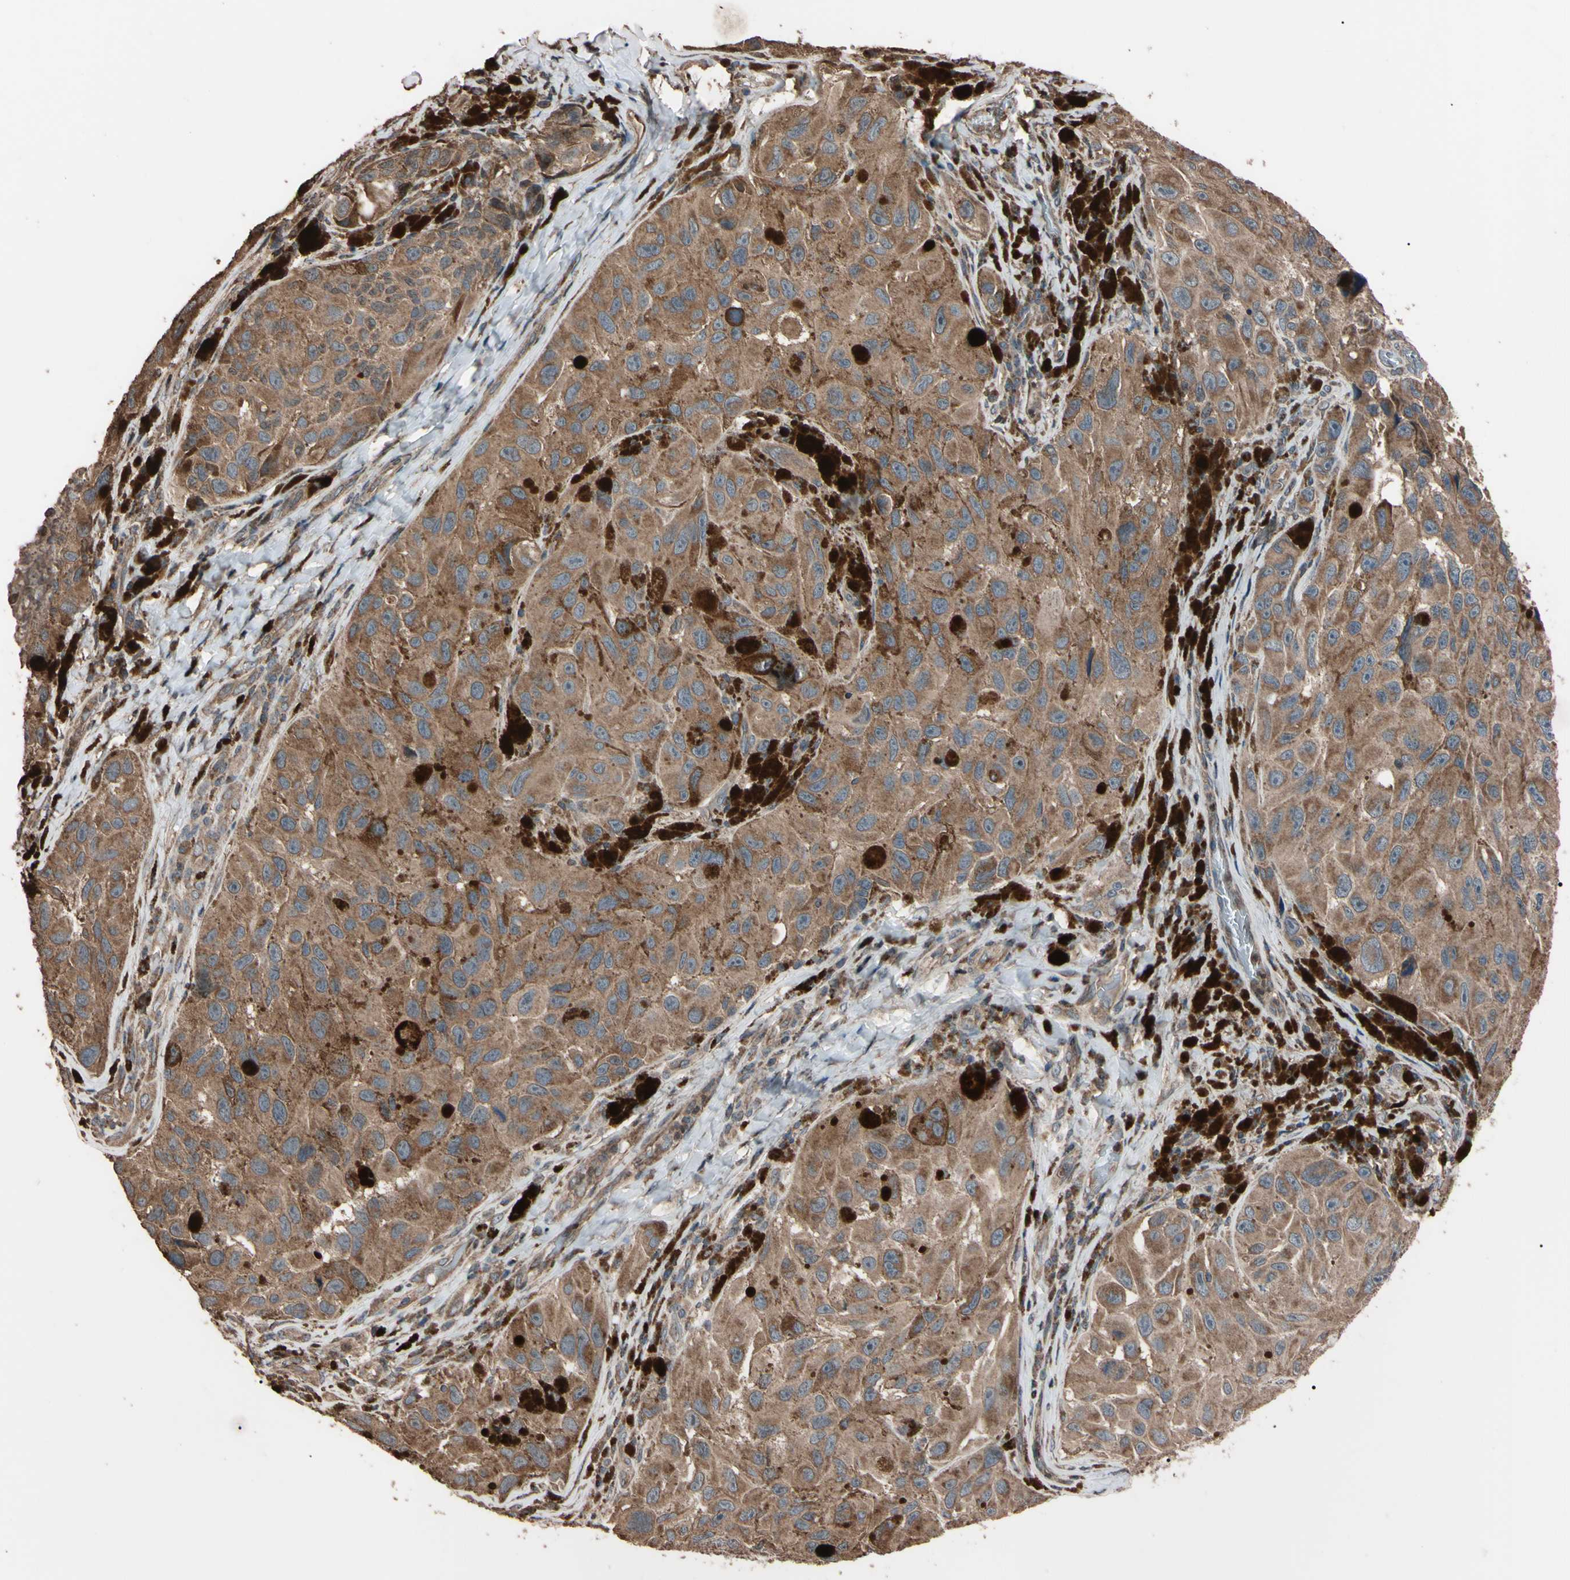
{"staining": {"intensity": "moderate", "quantity": ">75%", "location": "cytoplasmic/membranous"}, "tissue": "melanoma", "cell_type": "Tumor cells", "image_type": "cancer", "snomed": [{"axis": "morphology", "description": "Malignant melanoma, NOS"}, {"axis": "topography", "description": "Skin"}], "caption": "The image shows a brown stain indicating the presence of a protein in the cytoplasmic/membranous of tumor cells in melanoma. (Brightfield microscopy of DAB IHC at high magnification).", "gene": "TNFRSF1A", "patient": {"sex": "female", "age": 73}}